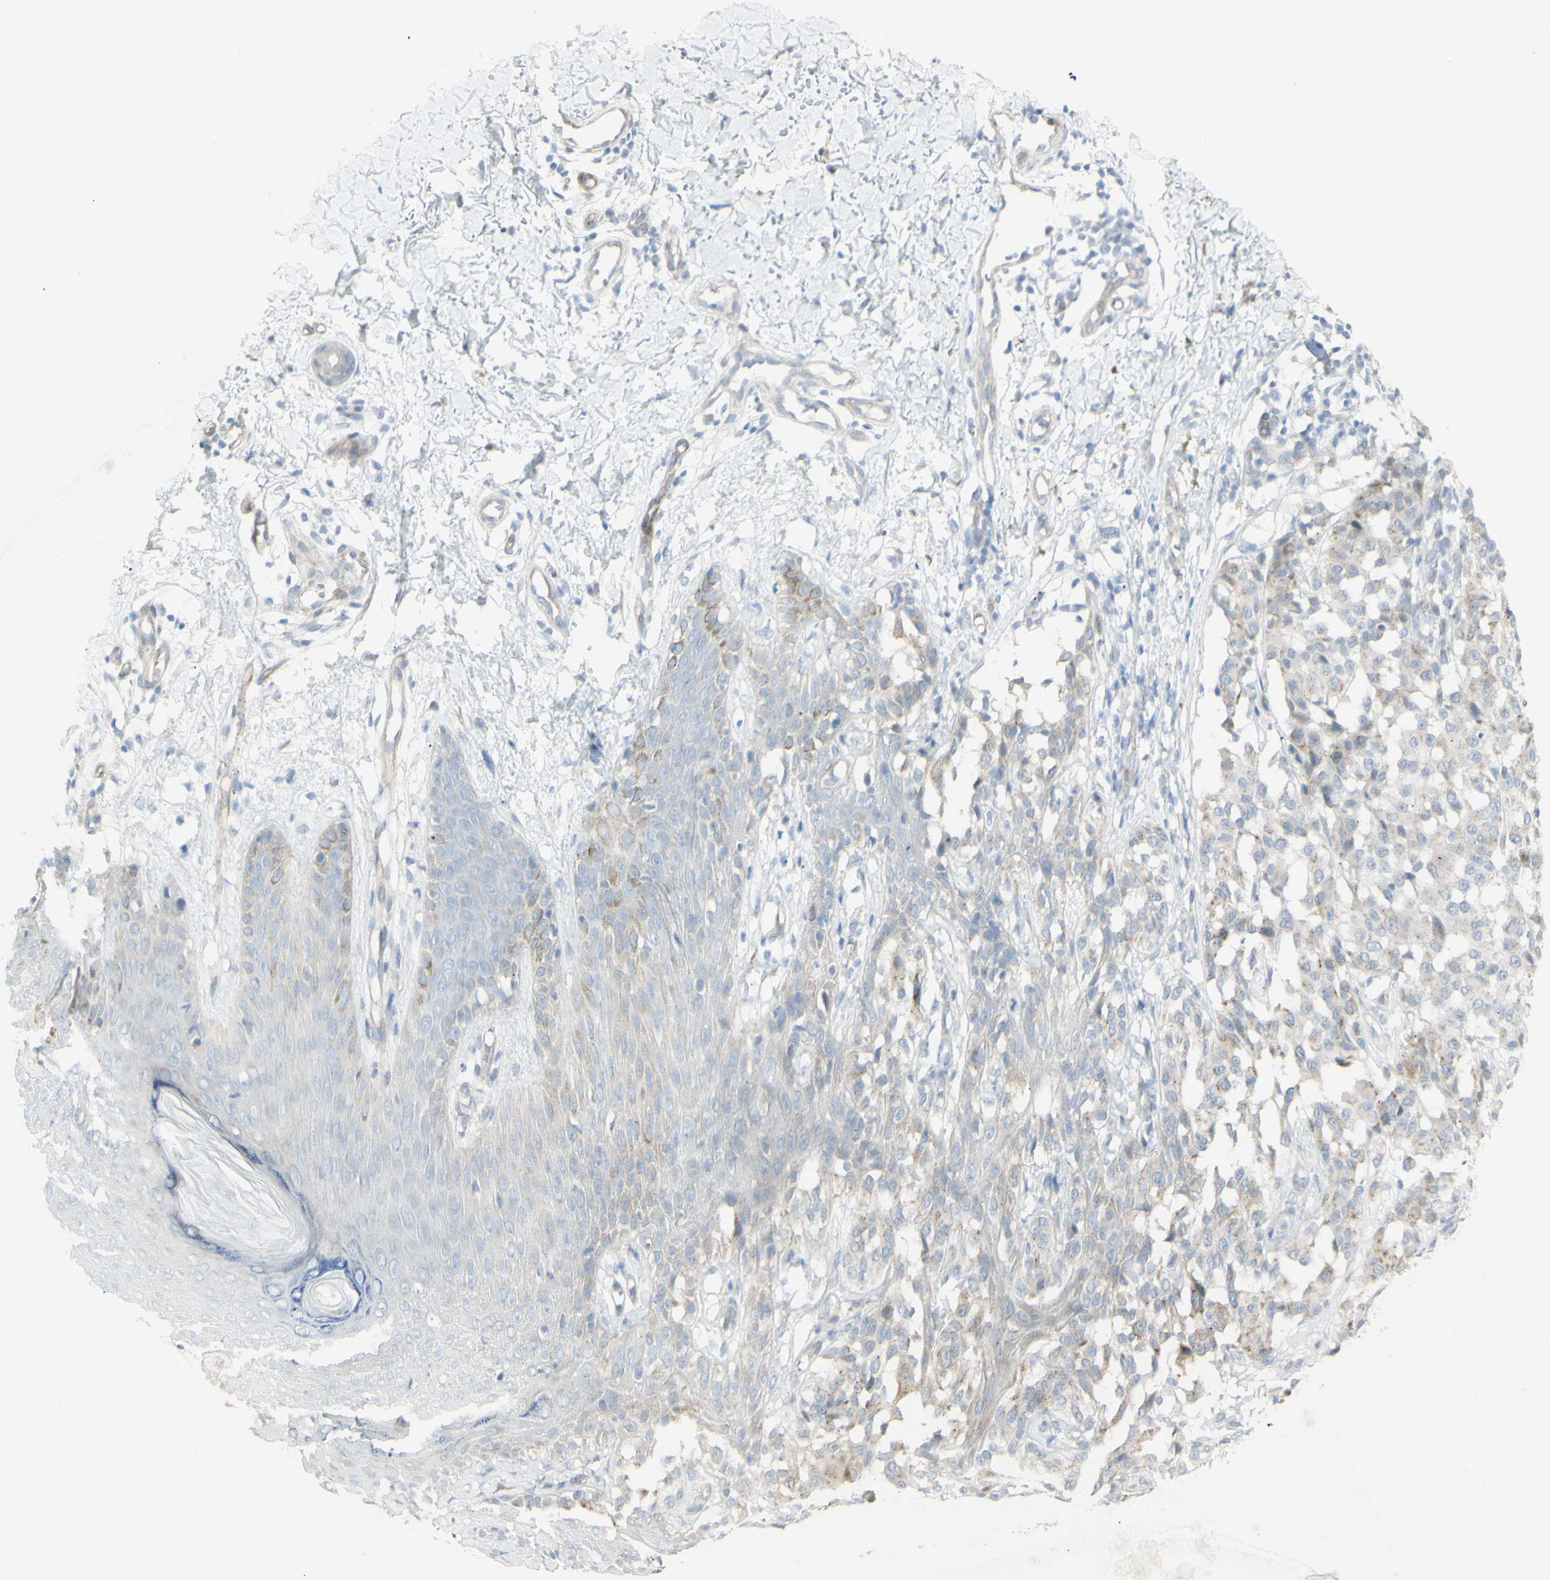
{"staining": {"intensity": "negative", "quantity": "none", "location": "none"}, "tissue": "melanoma", "cell_type": "Tumor cells", "image_type": "cancer", "snomed": [{"axis": "morphology", "description": "Malignant melanoma, NOS"}, {"axis": "topography", "description": "Skin"}], "caption": "This micrograph is of malignant melanoma stained with immunohistochemistry (IHC) to label a protein in brown with the nuclei are counter-stained blue. There is no expression in tumor cells.", "gene": "NDST4", "patient": {"sex": "female", "age": 46}}